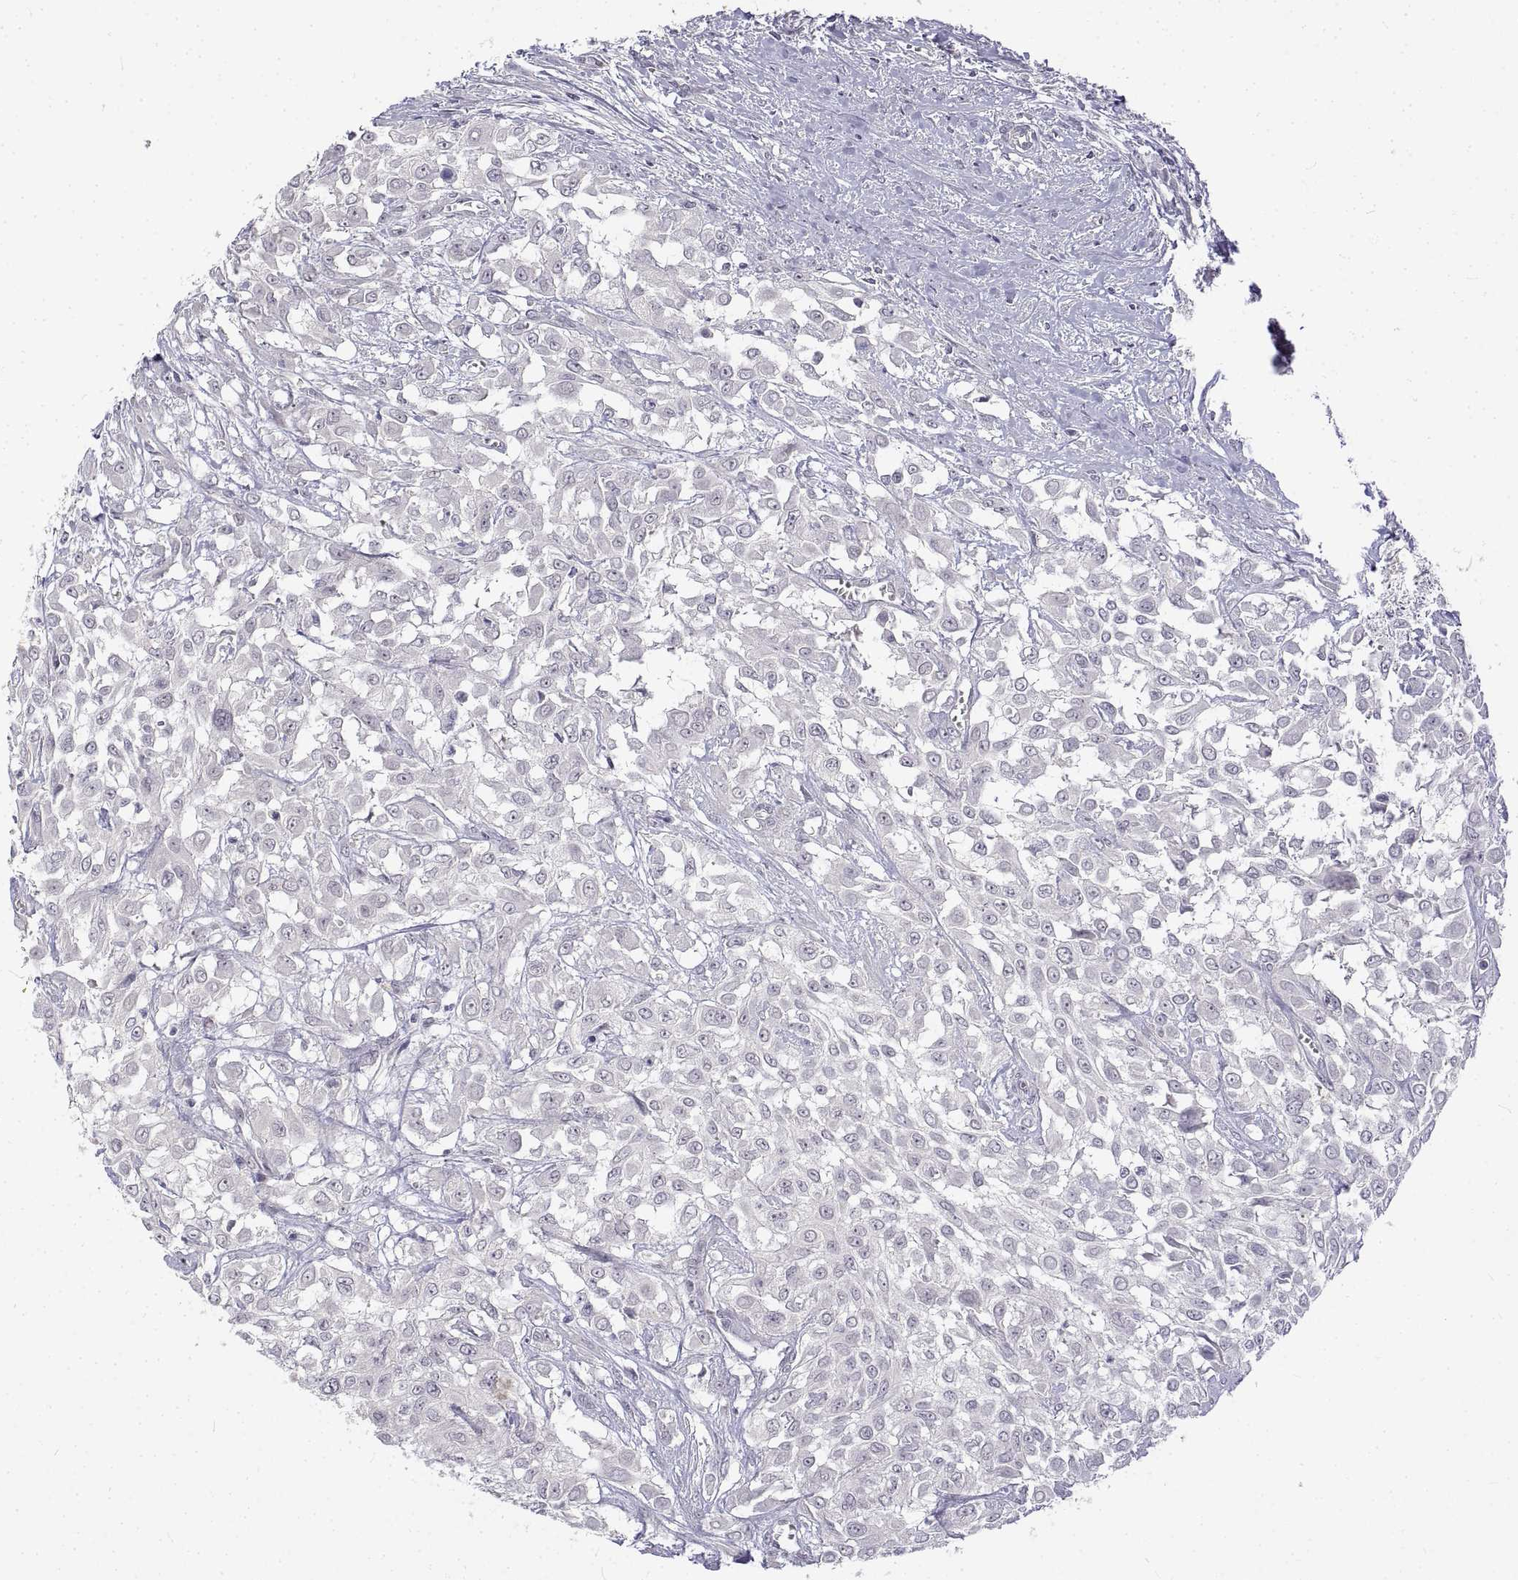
{"staining": {"intensity": "negative", "quantity": "none", "location": "none"}, "tissue": "urothelial cancer", "cell_type": "Tumor cells", "image_type": "cancer", "snomed": [{"axis": "morphology", "description": "Urothelial carcinoma, High grade"}, {"axis": "topography", "description": "Urinary bladder"}], "caption": "Tumor cells show no significant protein positivity in urothelial cancer.", "gene": "ANO2", "patient": {"sex": "male", "age": 57}}